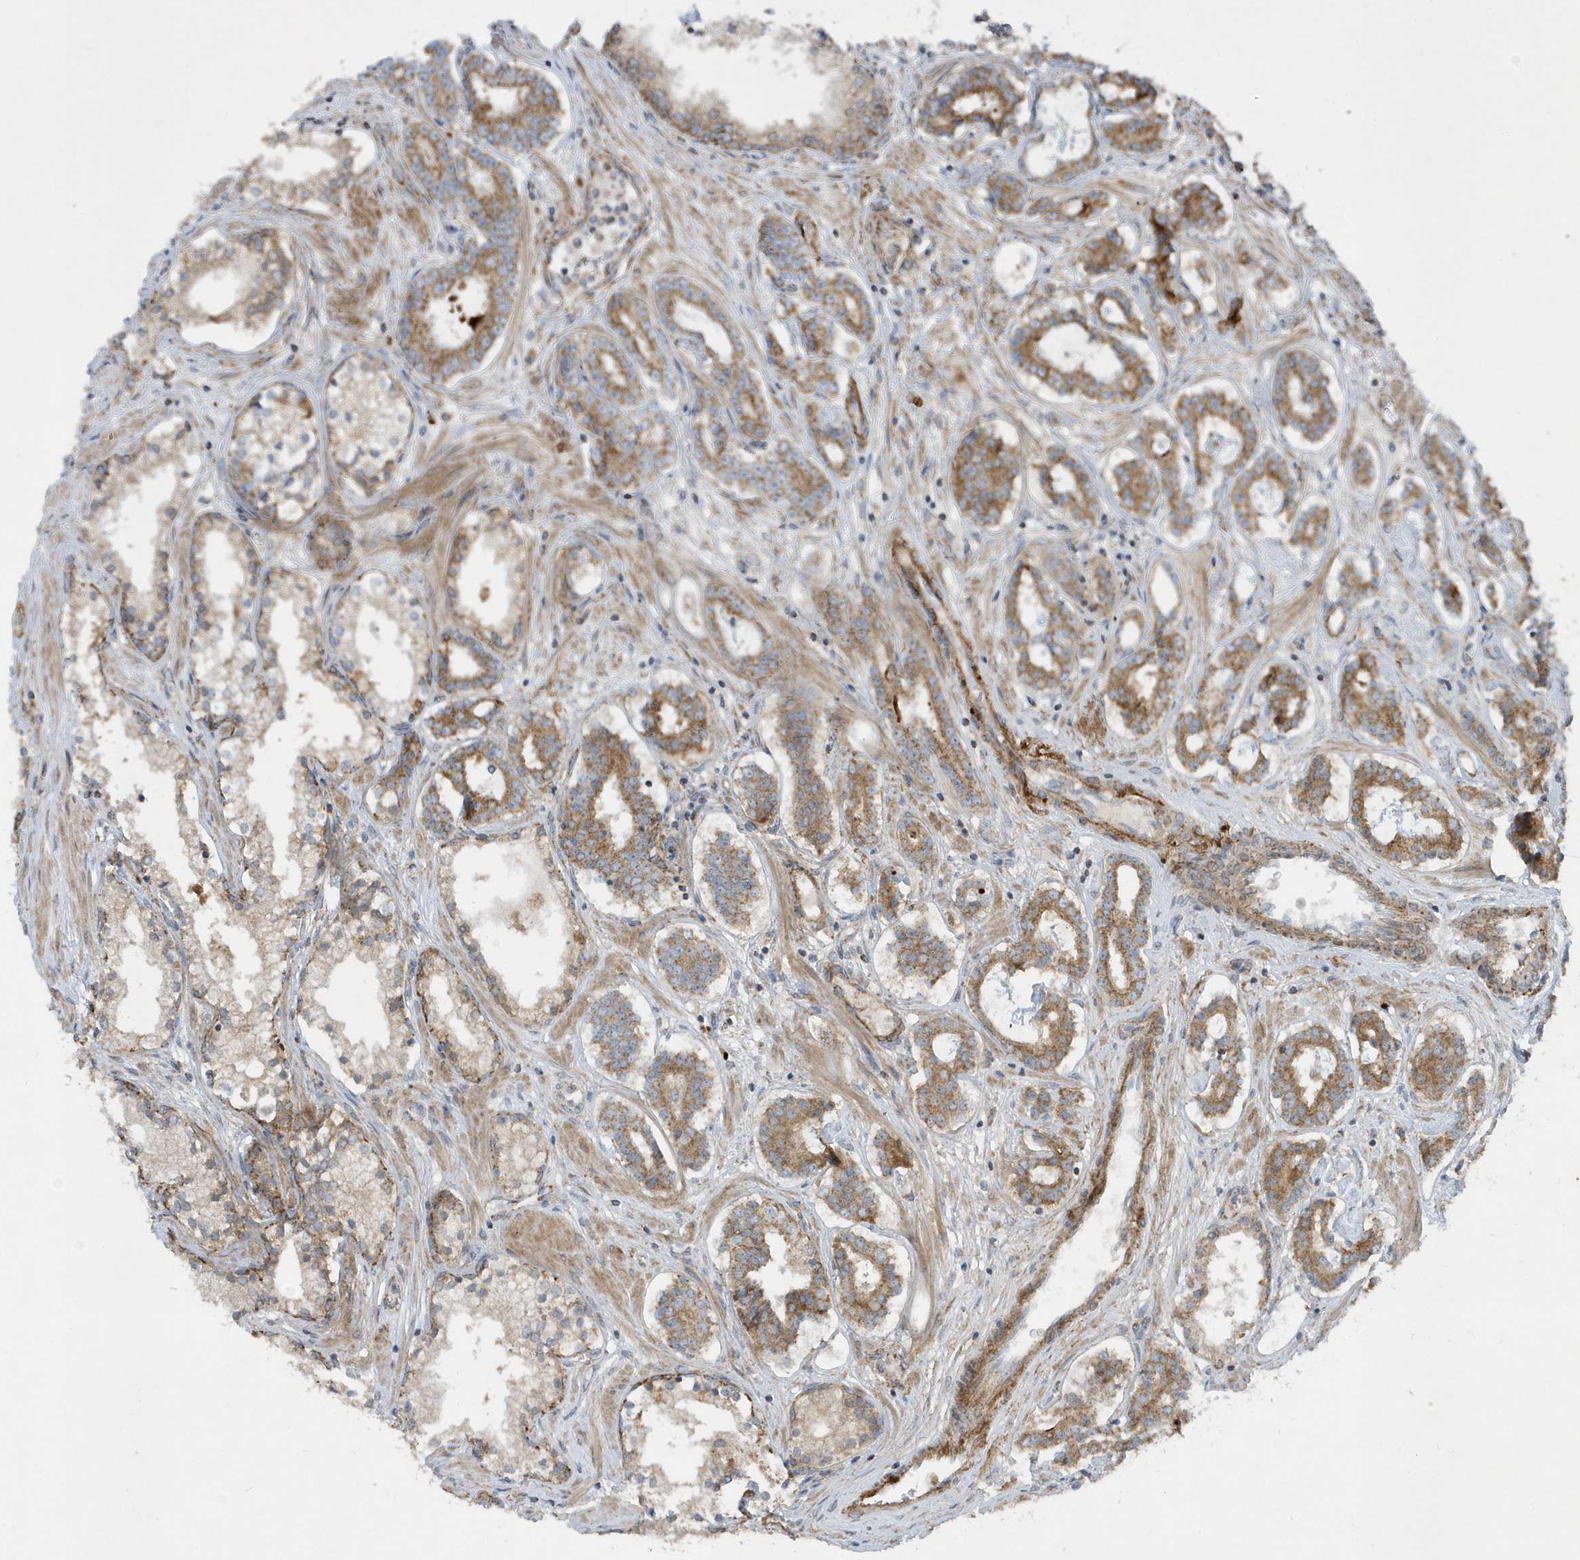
{"staining": {"intensity": "moderate", "quantity": ">75%", "location": "cytoplasmic/membranous"}, "tissue": "prostate cancer", "cell_type": "Tumor cells", "image_type": "cancer", "snomed": [{"axis": "morphology", "description": "Adenocarcinoma, High grade"}, {"axis": "topography", "description": "Prostate"}], "caption": "IHC photomicrograph of human prostate cancer (adenocarcinoma (high-grade)) stained for a protein (brown), which exhibits medium levels of moderate cytoplasmic/membranous staining in about >75% of tumor cells.", "gene": "SLC38A2", "patient": {"sex": "male", "age": 58}}